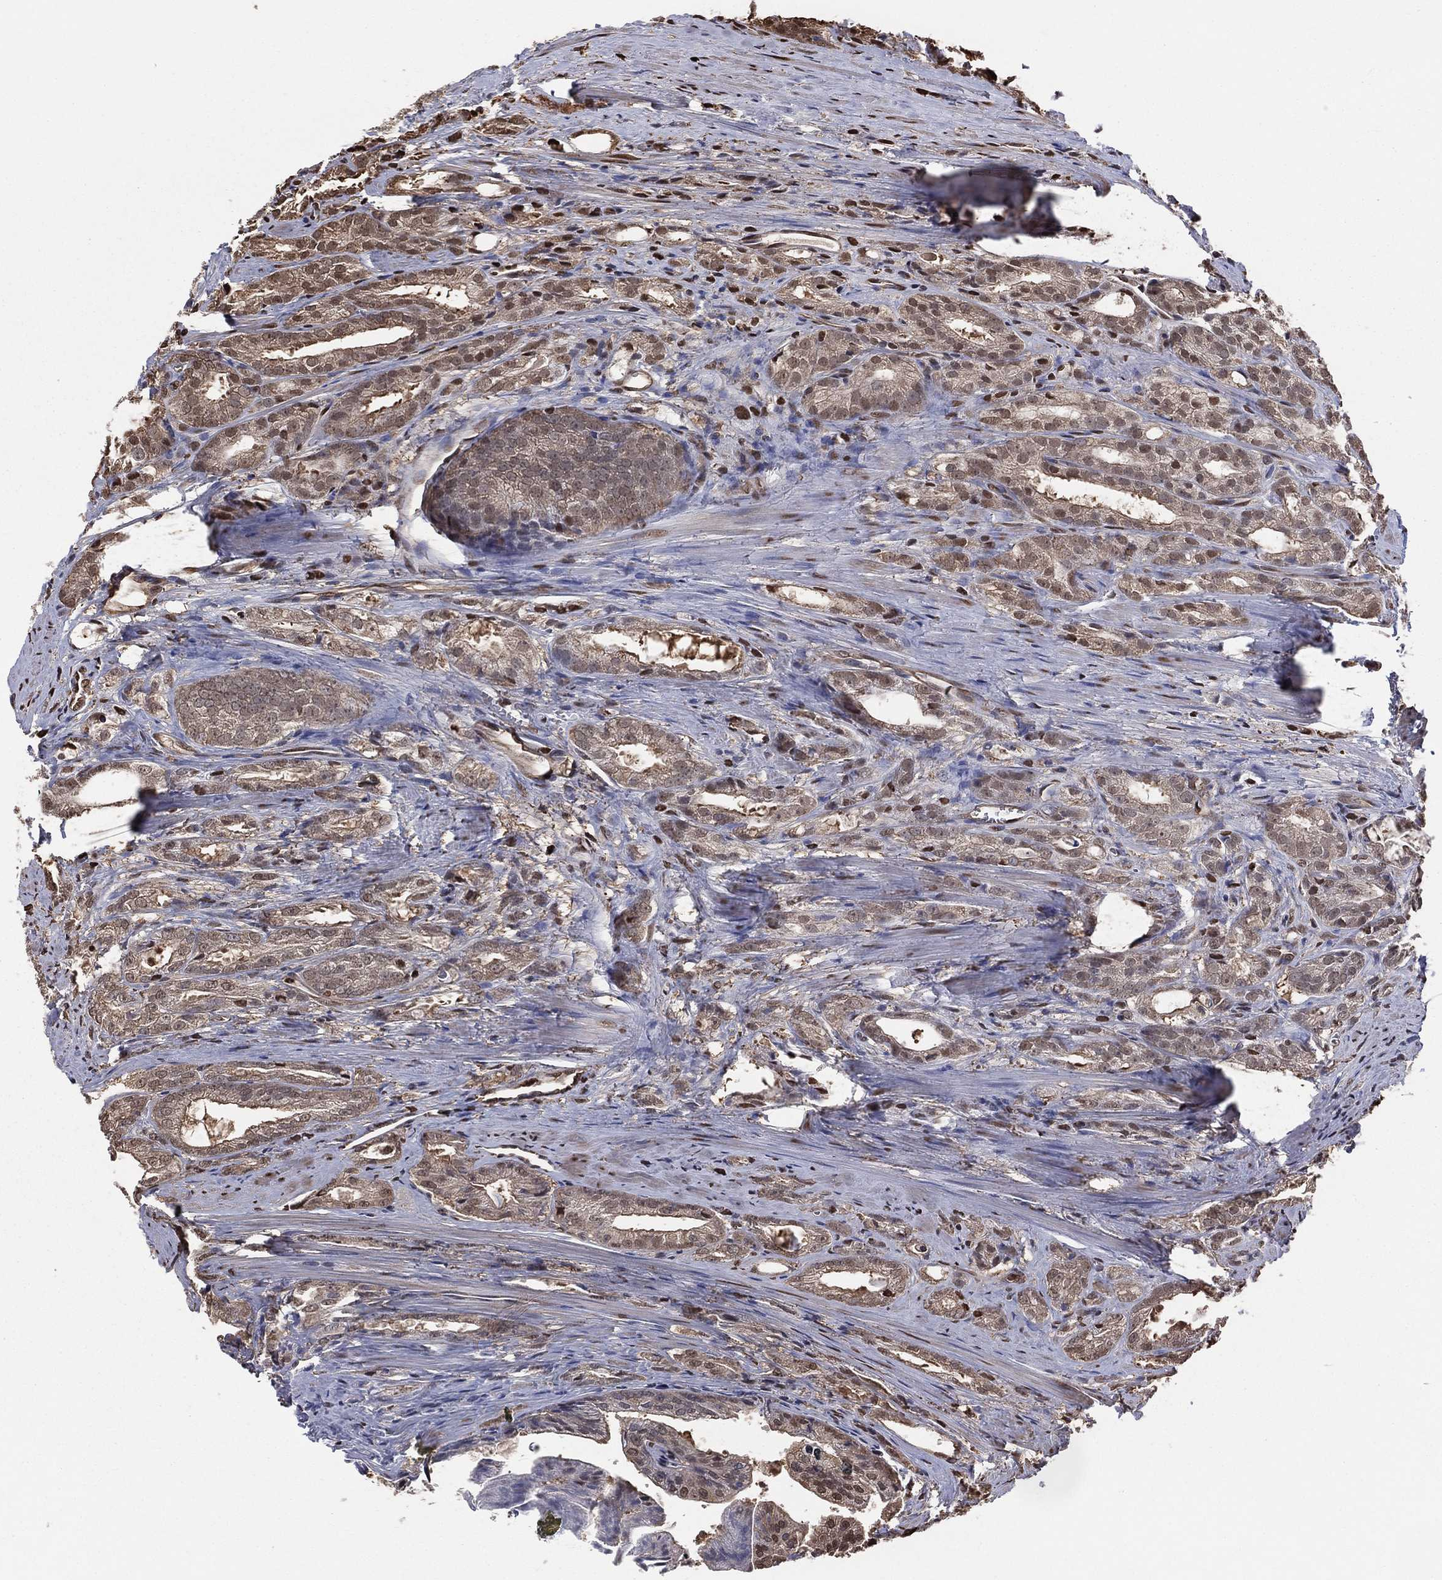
{"staining": {"intensity": "moderate", "quantity": "<25%", "location": "nuclear"}, "tissue": "prostate cancer", "cell_type": "Tumor cells", "image_type": "cancer", "snomed": [{"axis": "morphology", "description": "Adenocarcinoma, NOS"}, {"axis": "morphology", "description": "Adenocarcinoma, High grade"}, {"axis": "topography", "description": "Prostate"}], "caption": "Immunohistochemical staining of prostate cancer (adenocarcinoma) reveals low levels of moderate nuclear staining in about <25% of tumor cells.", "gene": "GAPDH", "patient": {"sex": "male", "age": 70}}